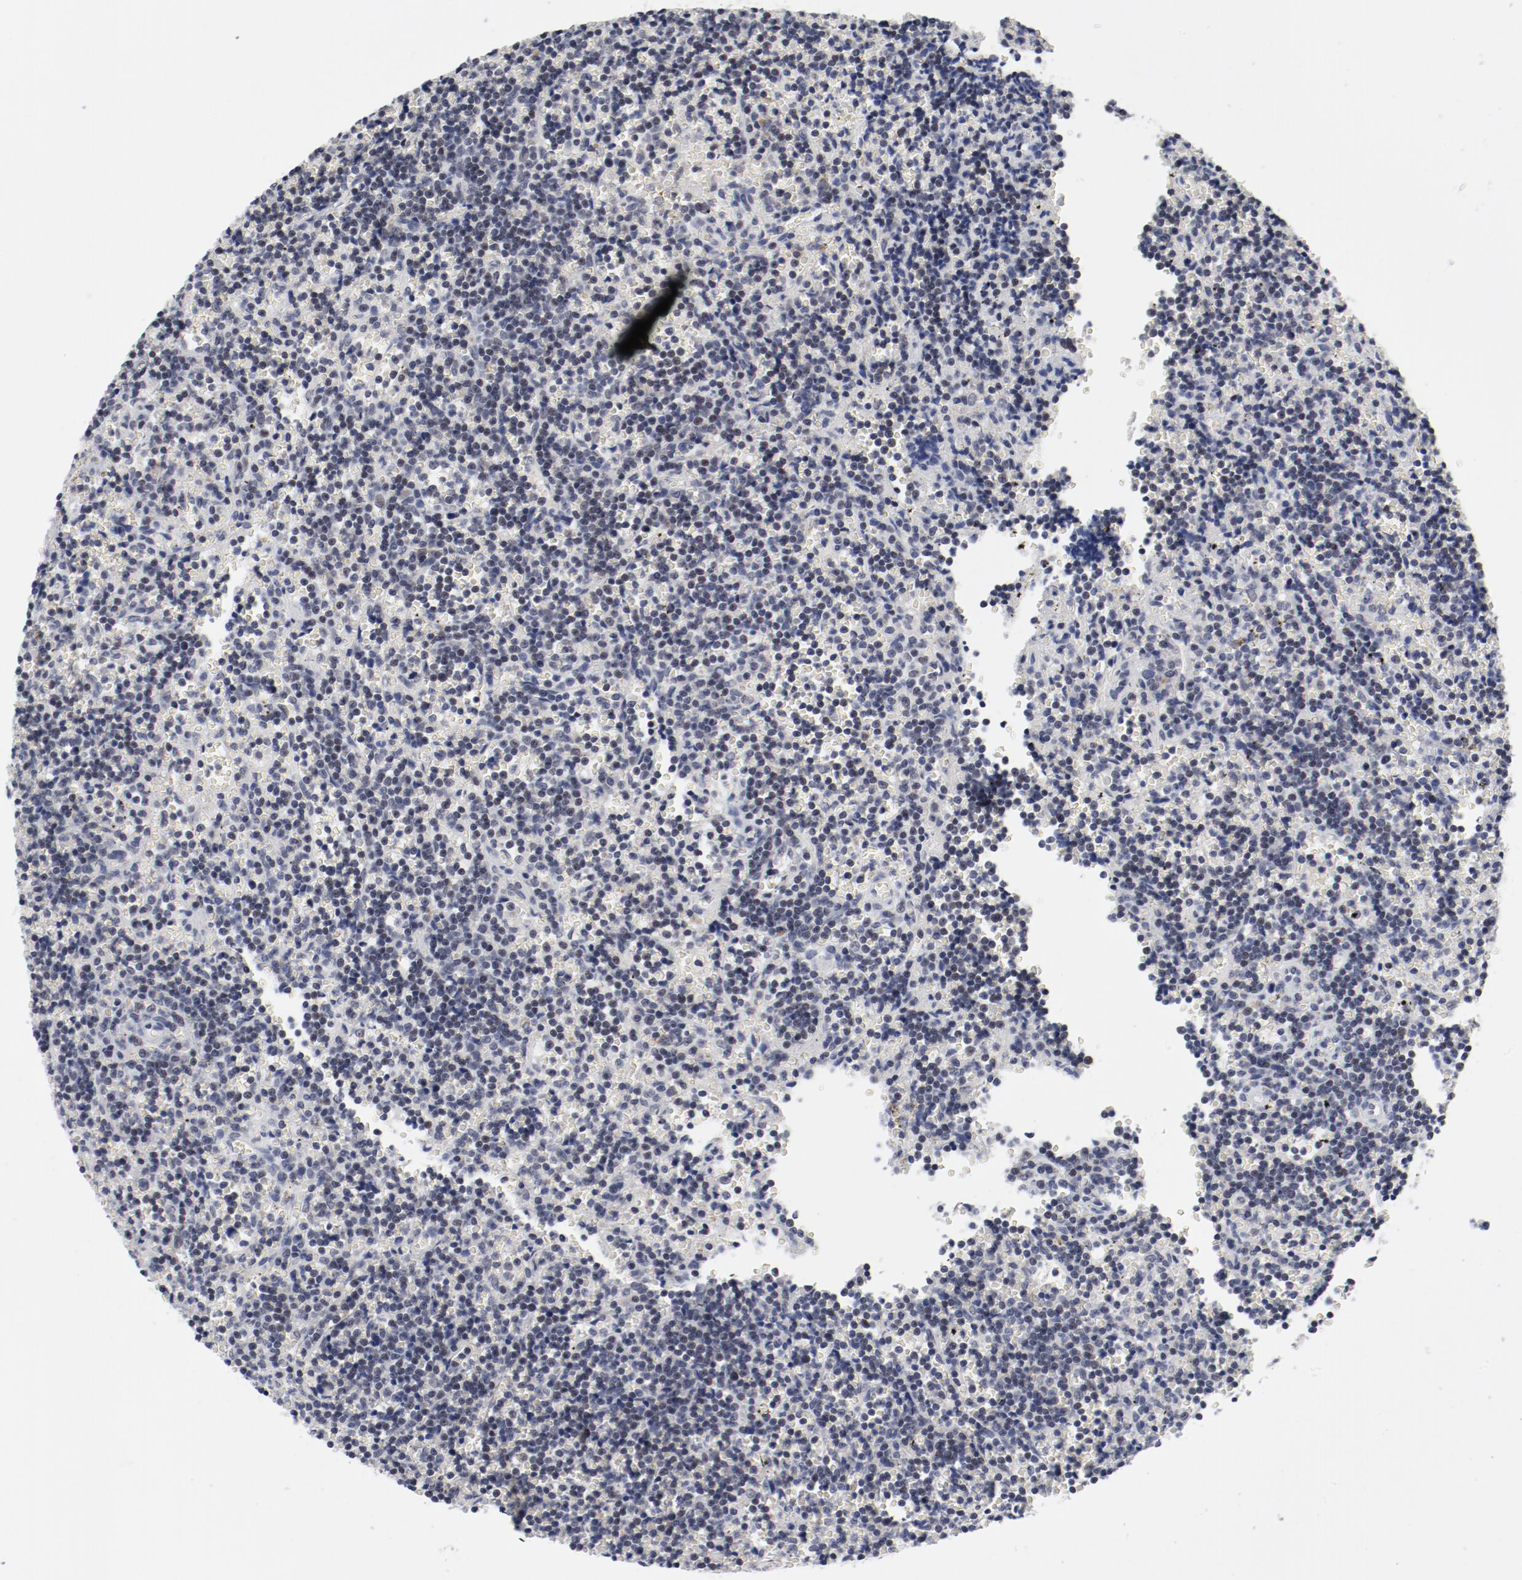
{"staining": {"intensity": "weak", "quantity": "<25%", "location": "nuclear"}, "tissue": "lymphoma", "cell_type": "Tumor cells", "image_type": "cancer", "snomed": [{"axis": "morphology", "description": "Malignant lymphoma, non-Hodgkin's type, Low grade"}, {"axis": "topography", "description": "Spleen"}], "caption": "Micrograph shows no protein expression in tumor cells of low-grade malignant lymphoma, non-Hodgkin's type tissue.", "gene": "ANKLE2", "patient": {"sex": "male", "age": 60}}